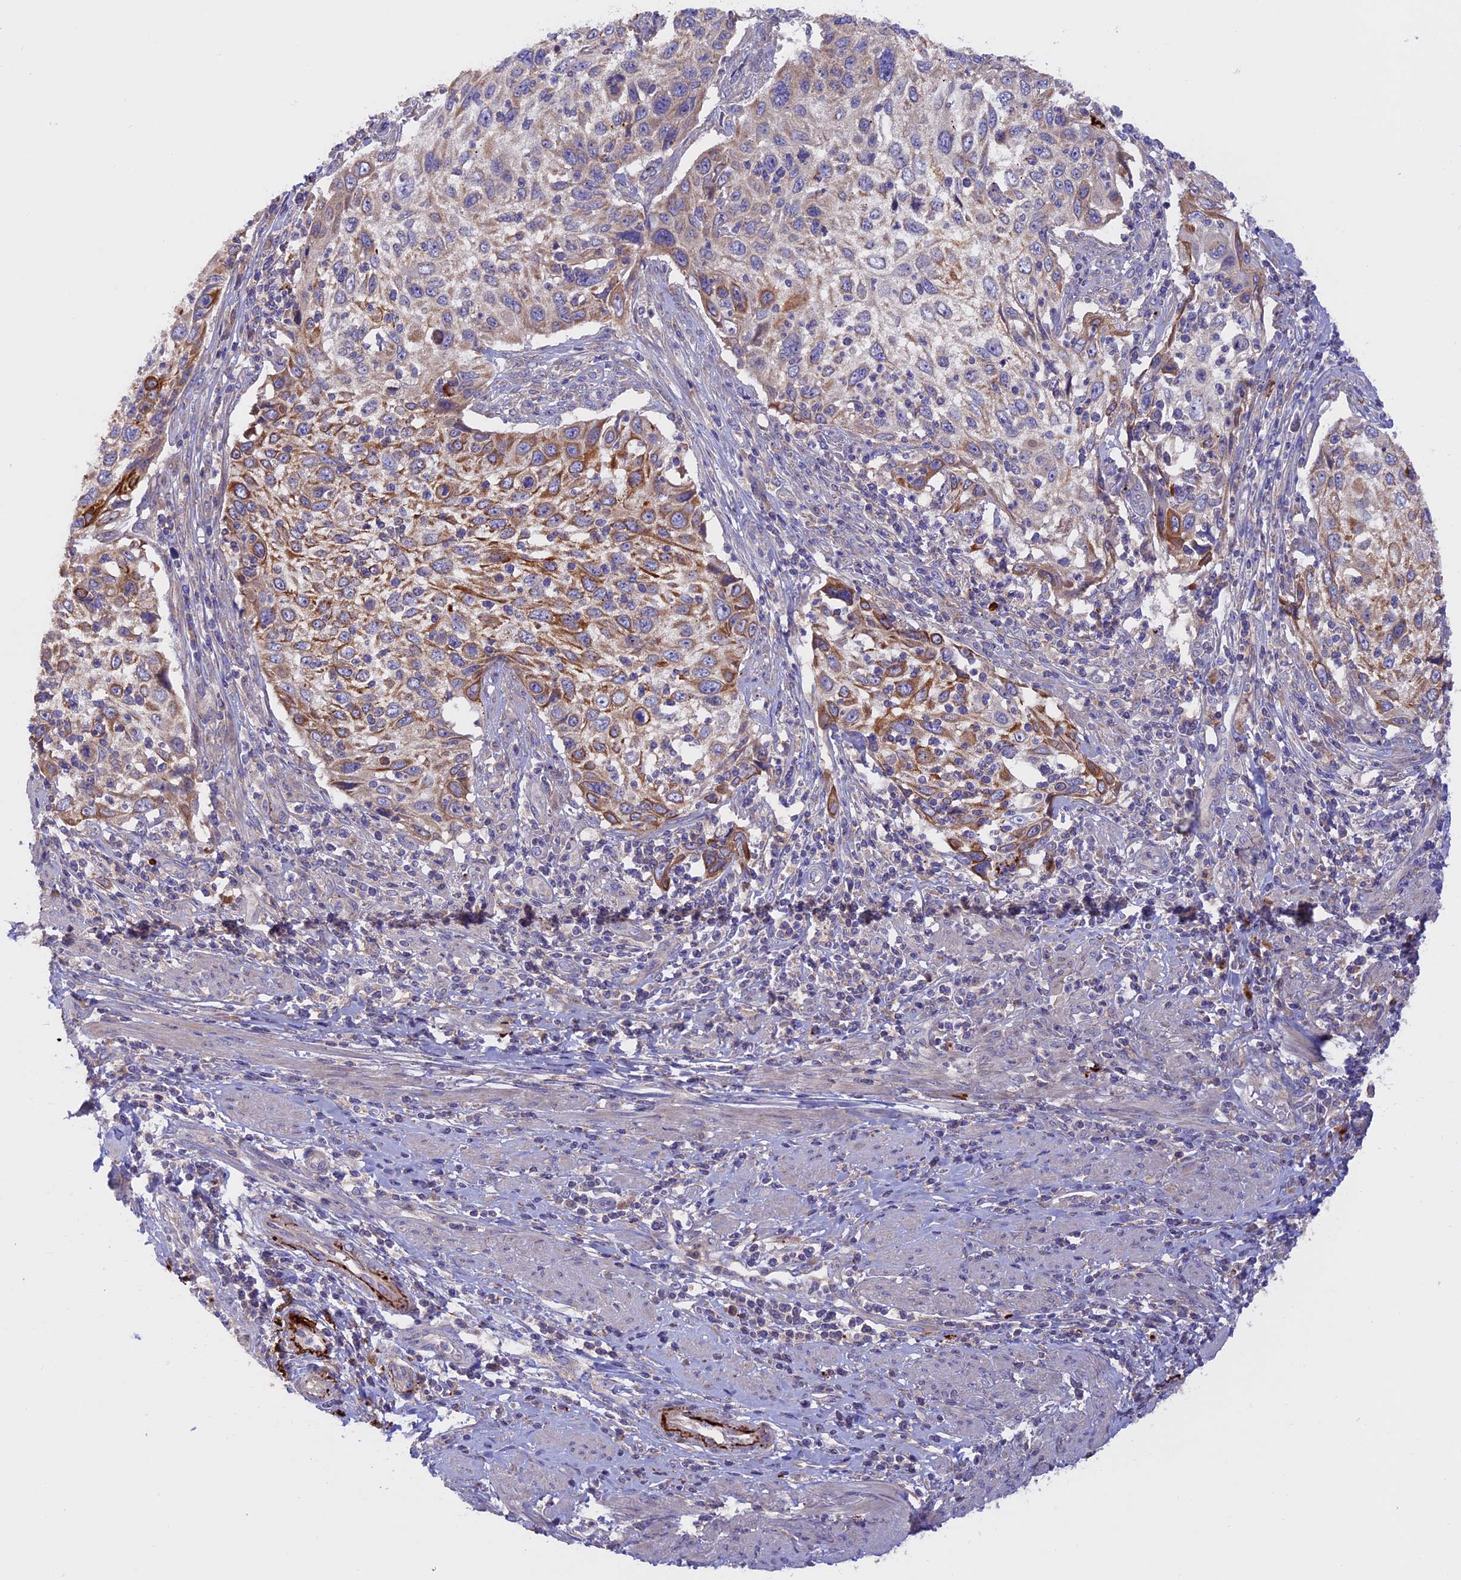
{"staining": {"intensity": "moderate", "quantity": "25%-75%", "location": "cytoplasmic/membranous"}, "tissue": "cervical cancer", "cell_type": "Tumor cells", "image_type": "cancer", "snomed": [{"axis": "morphology", "description": "Squamous cell carcinoma, NOS"}, {"axis": "topography", "description": "Cervix"}], "caption": "Squamous cell carcinoma (cervical) stained with a protein marker displays moderate staining in tumor cells.", "gene": "PTPN9", "patient": {"sex": "female", "age": 70}}